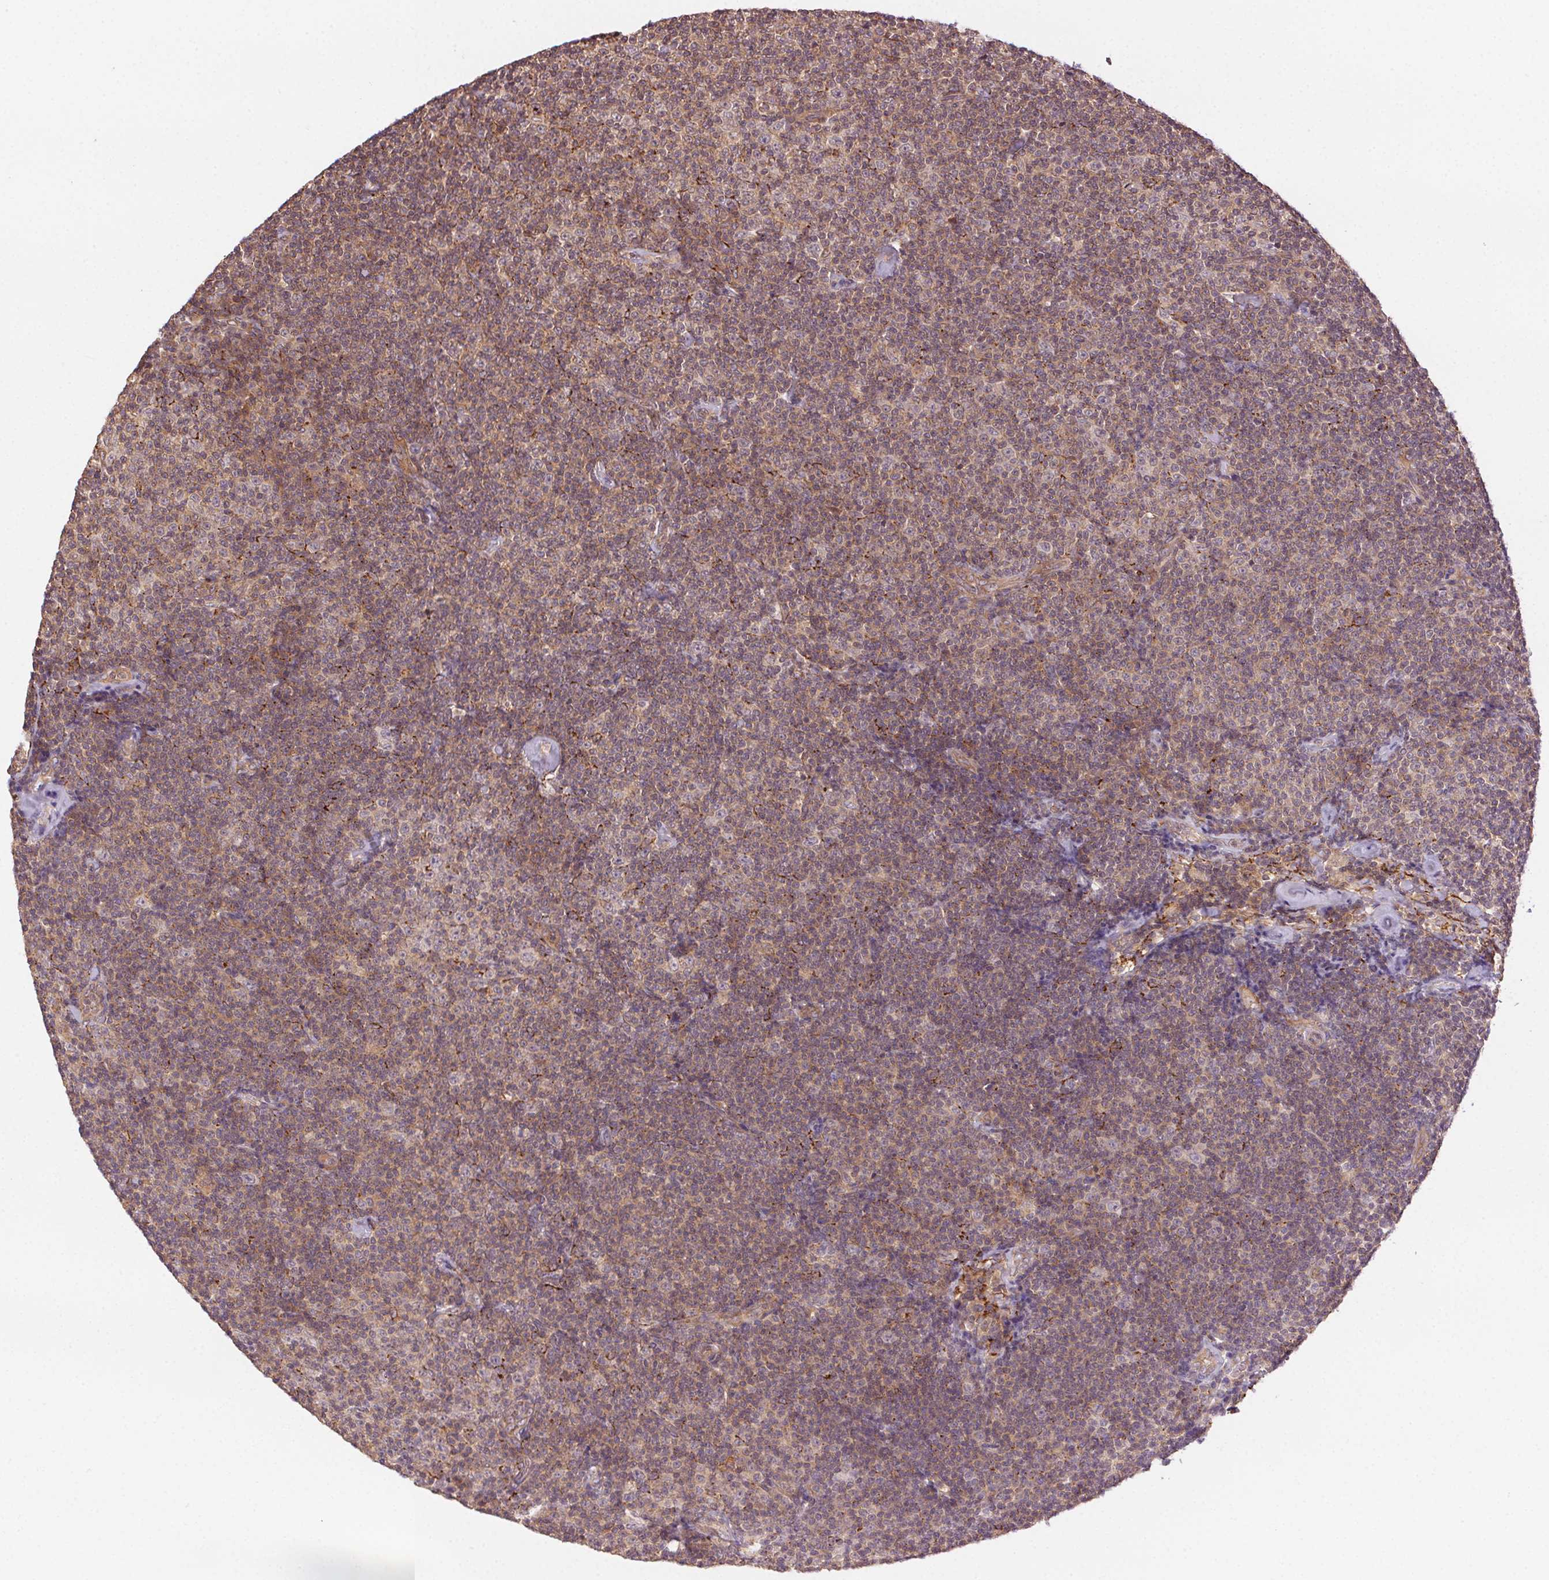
{"staining": {"intensity": "moderate", "quantity": ">75%", "location": "cytoplasmic/membranous"}, "tissue": "lymphoma", "cell_type": "Tumor cells", "image_type": "cancer", "snomed": [{"axis": "morphology", "description": "Malignant lymphoma, non-Hodgkin's type, Low grade"}, {"axis": "topography", "description": "Lymph node"}], "caption": "This is an image of IHC staining of malignant lymphoma, non-Hodgkin's type (low-grade), which shows moderate expression in the cytoplasmic/membranous of tumor cells.", "gene": "KLHL15", "patient": {"sex": "male", "age": 81}}